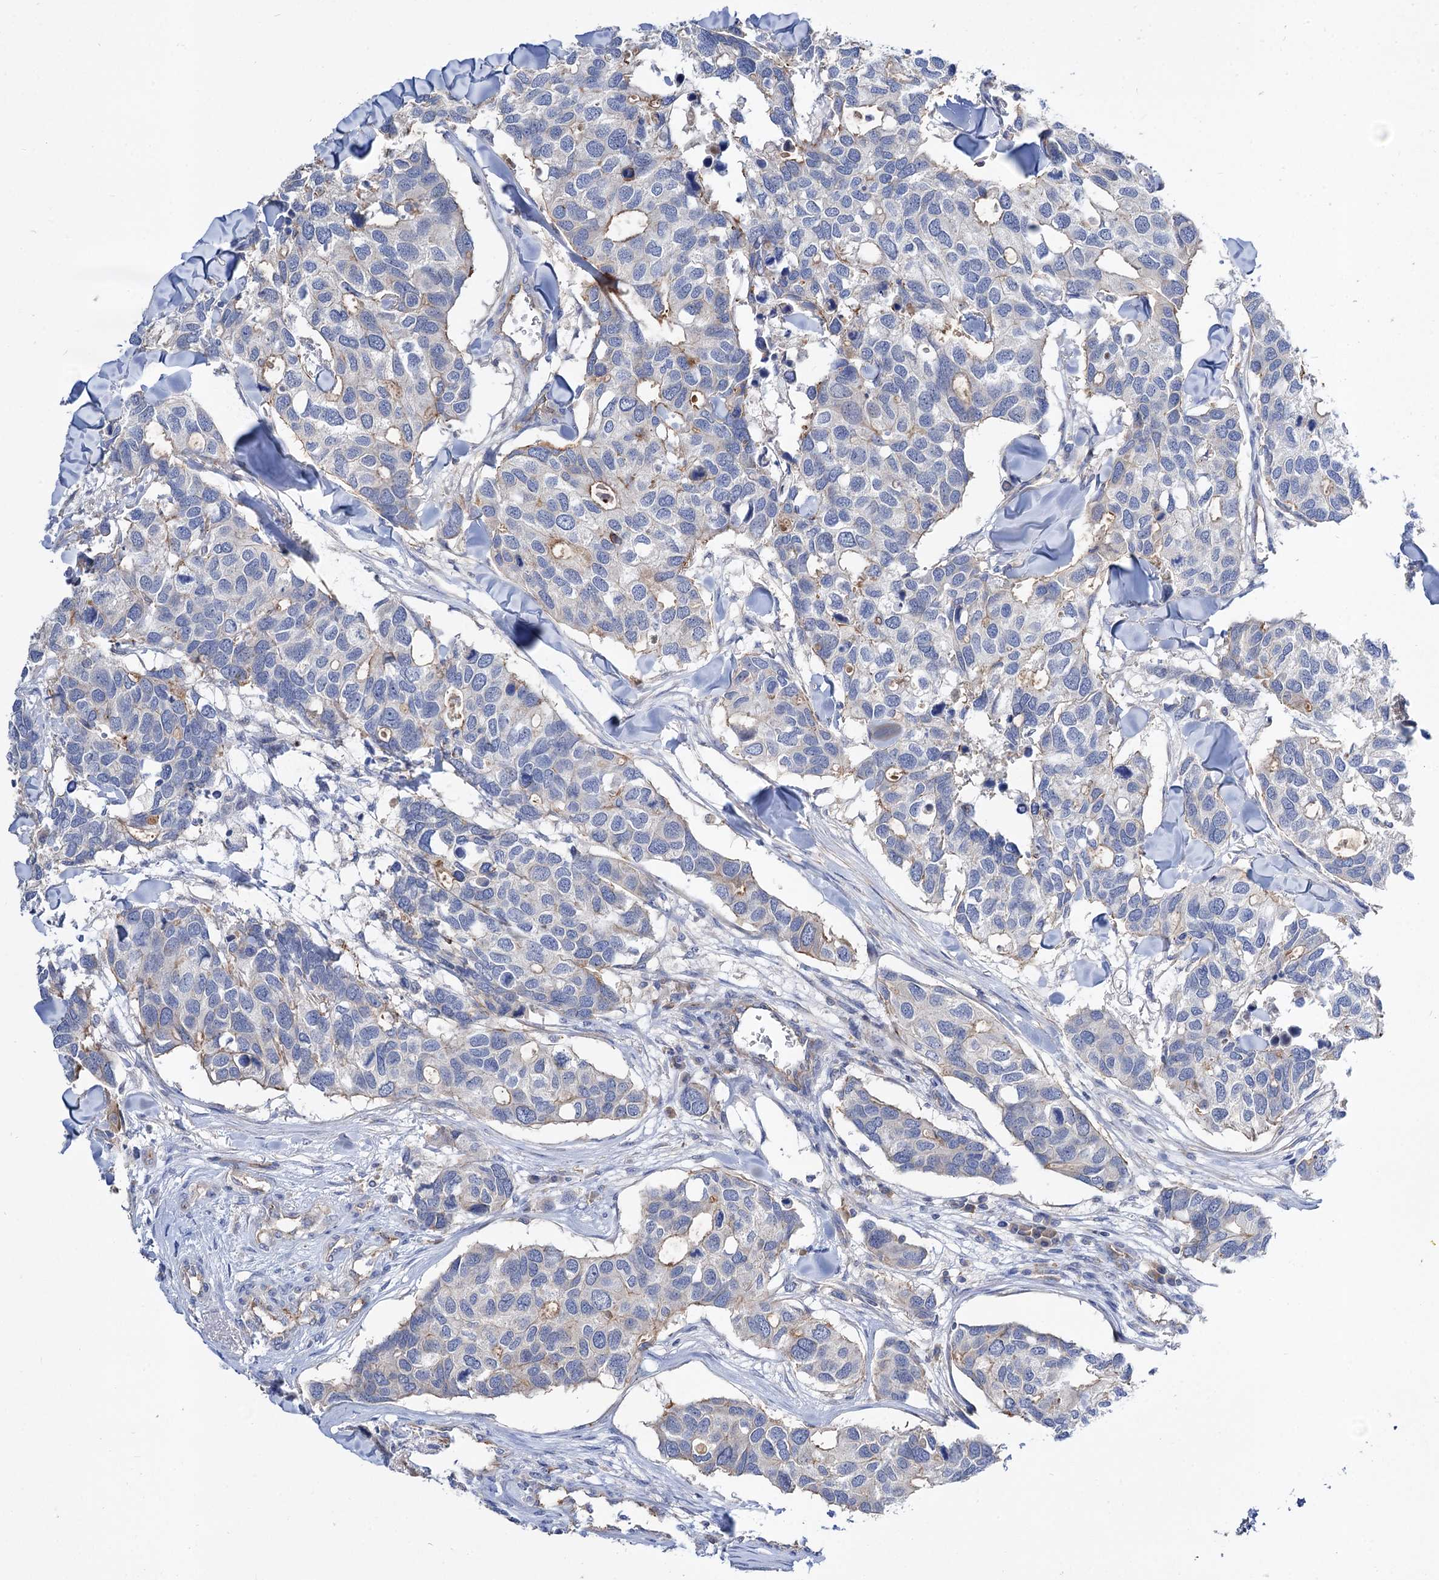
{"staining": {"intensity": "weak", "quantity": "<25%", "location": "cytoplasmic/membranous"}, "tissue": "breast cancer", "cell_type": "Tumor cells", "image_type": "cancer", "snomed": [{"axis": "morphology", "description": "Duct carcinoma"}, {"axis": "topography", "description": "Breast"}], "caption": "Immunohistochemical staining of infiltrating ductal carcinoma (breast) demonstrates no significant staining in tumor cells.", "gene": "NUDCD2", "patient": {"sex": "female", "age": 83}}